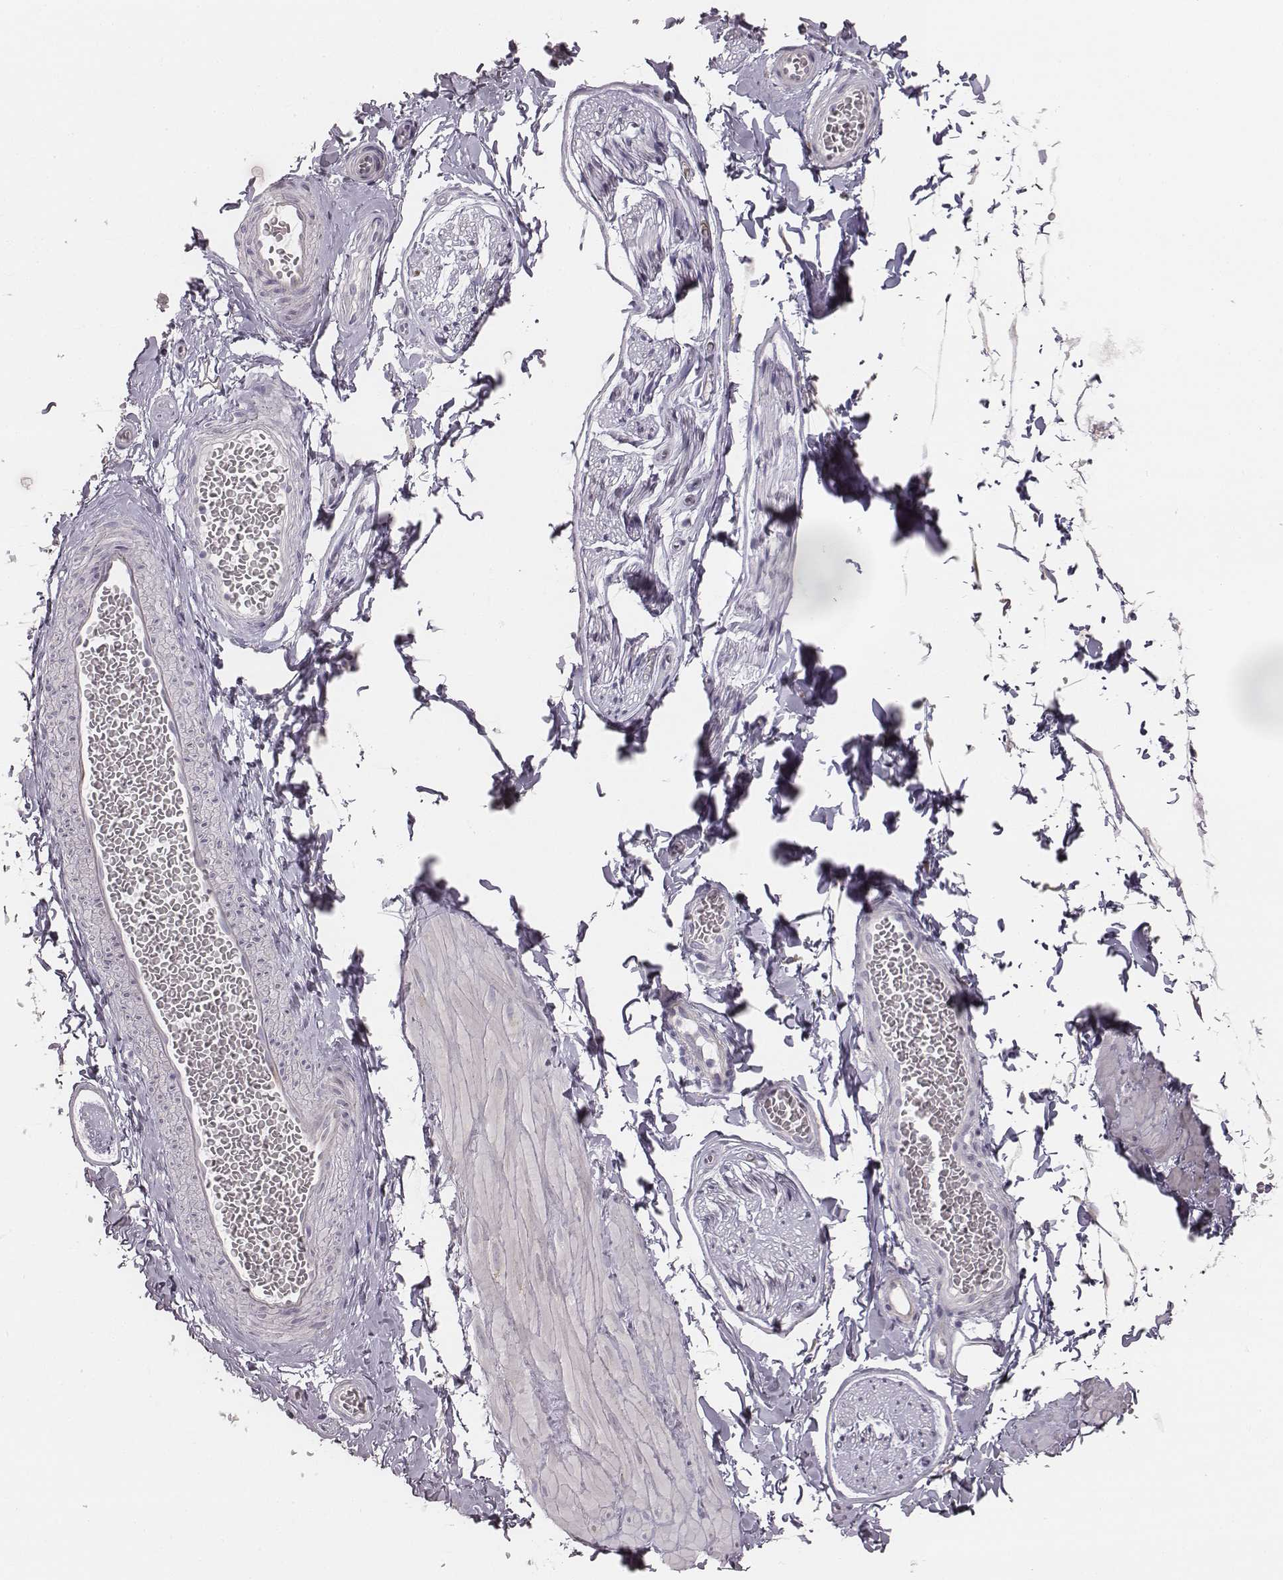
{"staining": {"intensity": "negative", "quantity": "none", "location": "none"}, "tissue": "adipose tissue", "cell_type": "Adipocytes", "image_type": "normal", "snomed": [{"axis": "morphology", "description": "Normal tissue, NOS"}, {"axis": "topography", "description": "Smooth muscle"}, {"axis": "topography", "description": "Peripheral nerve tissue"}], "caption": "Human adipose tissue stained for a protein using immunohistochemistry (IHC) reveals no expression in adipocytes.", "gene": "PBK", "patient": {"sex": "male", "age": 22}}